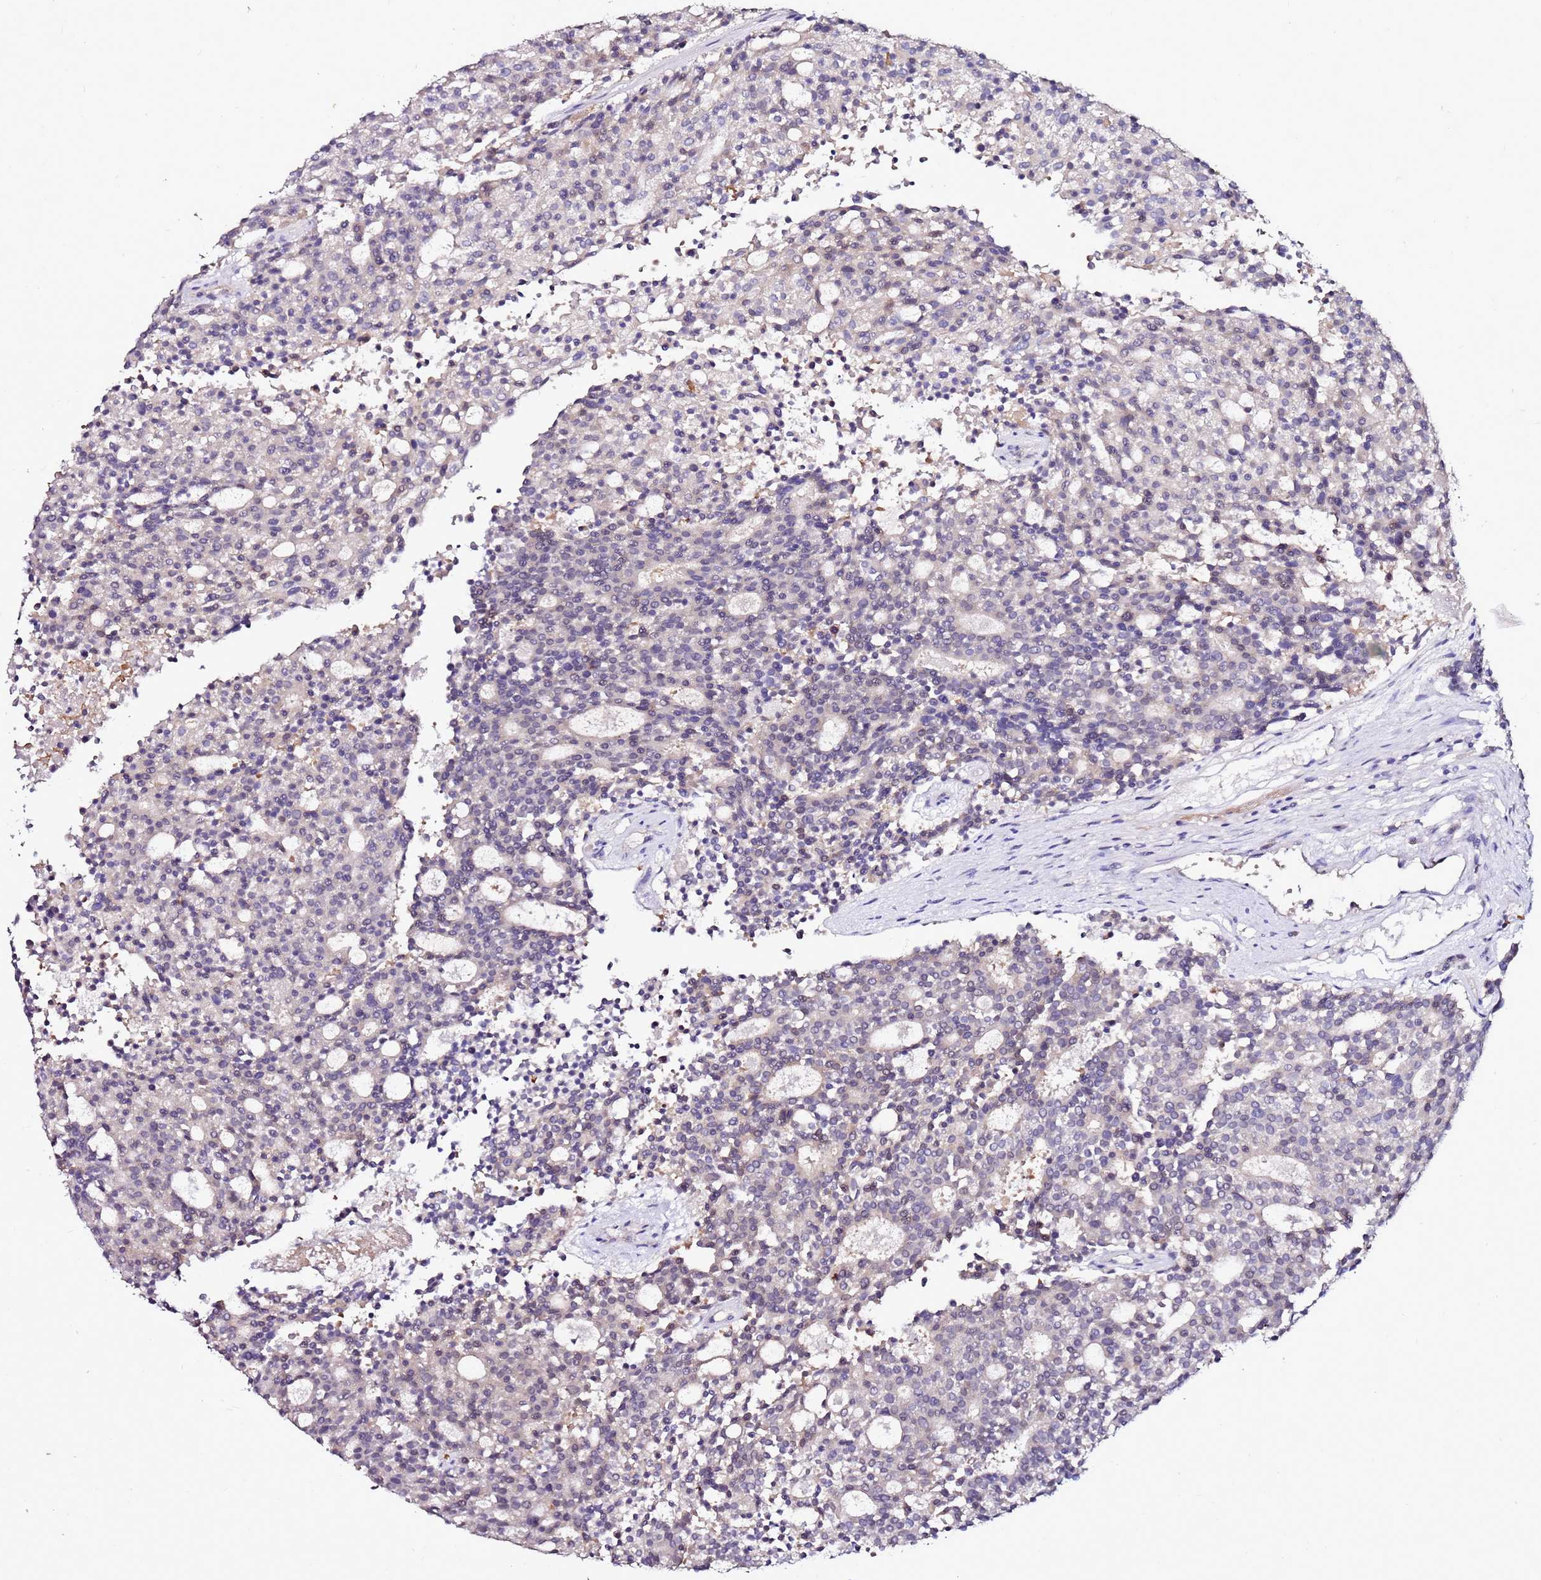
{"staining": {"intensity": "negative", "quantity": "none", "location": "none"}, "tissue": "carcinoid", "cell_type": "Tumor cells", "image_type": "cancer", "snomed": [{"axis": "morphology", "description": "Carcinoid, malignant, NOS"}, {"axis": "topography", "description": "Pancreas"}], "caption": "Tumor cells show no significant protein staining in malignant carcinoid. The staining is performed using DAB (3,3'-diaminobenzidine) brown chromogen with nuclei counter-stained in using hematoxylin.", "gene": "SRRM5", "patient": {"sex": "female", "age": 54}}